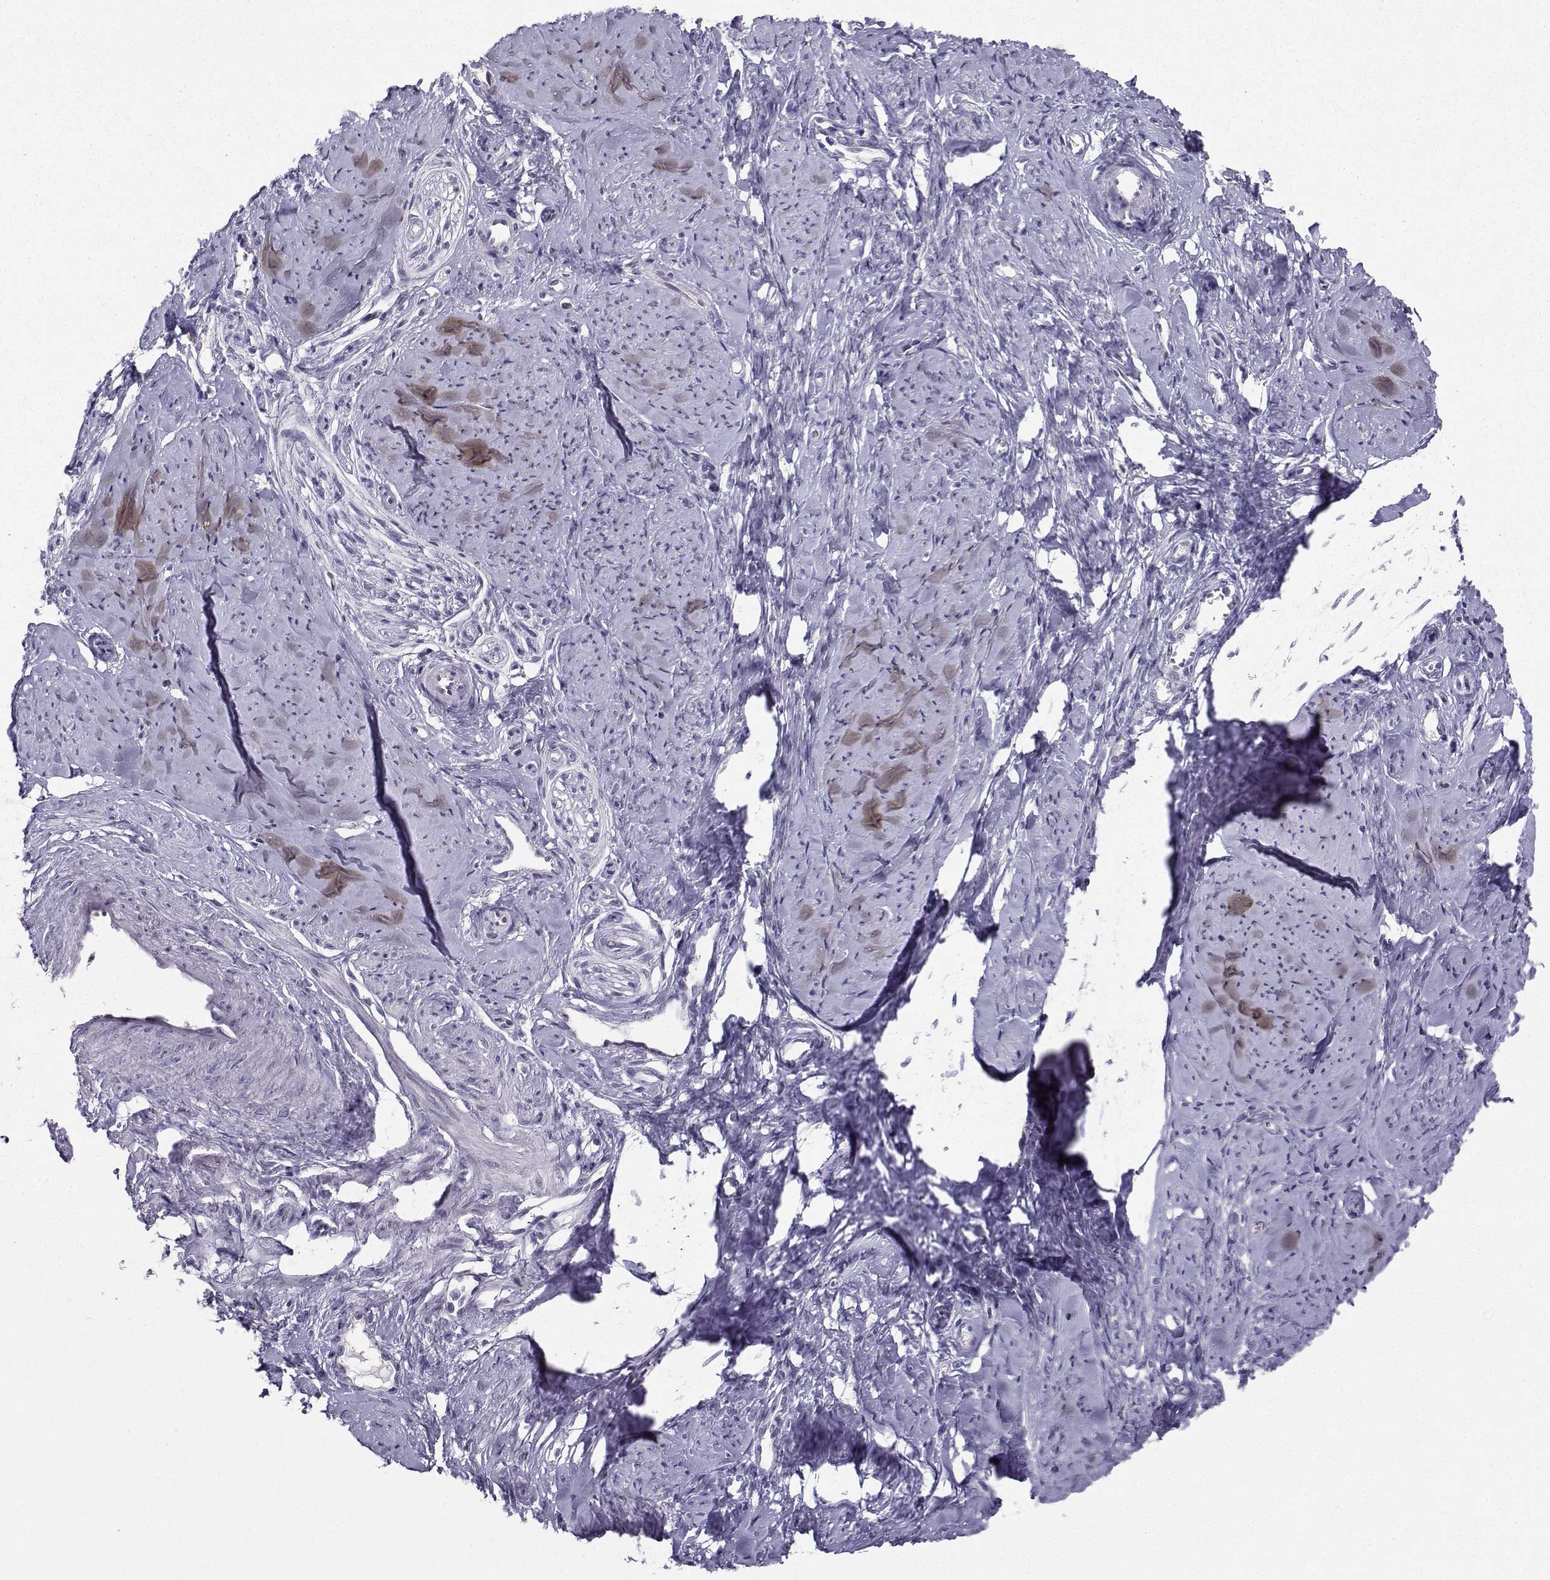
{"staining": {"intensity": "negative", "quantity": "none", "location": "none"}, "tissue": "smooth muscle", "cell_type": "Smooth muscle cells", "image_type": "normal", "snomed": [{"axis": "morphology", "description": "Normal tissue, NOS"}, {"axis": "topography", "description": "Smooth muscle"}], "caption": "Human smooth muscle stained for a protein using IHC reveals no expression in smooth muscle cells.", "gene": "CARTPT", "patient": {"sex": "female", "age": 48}}